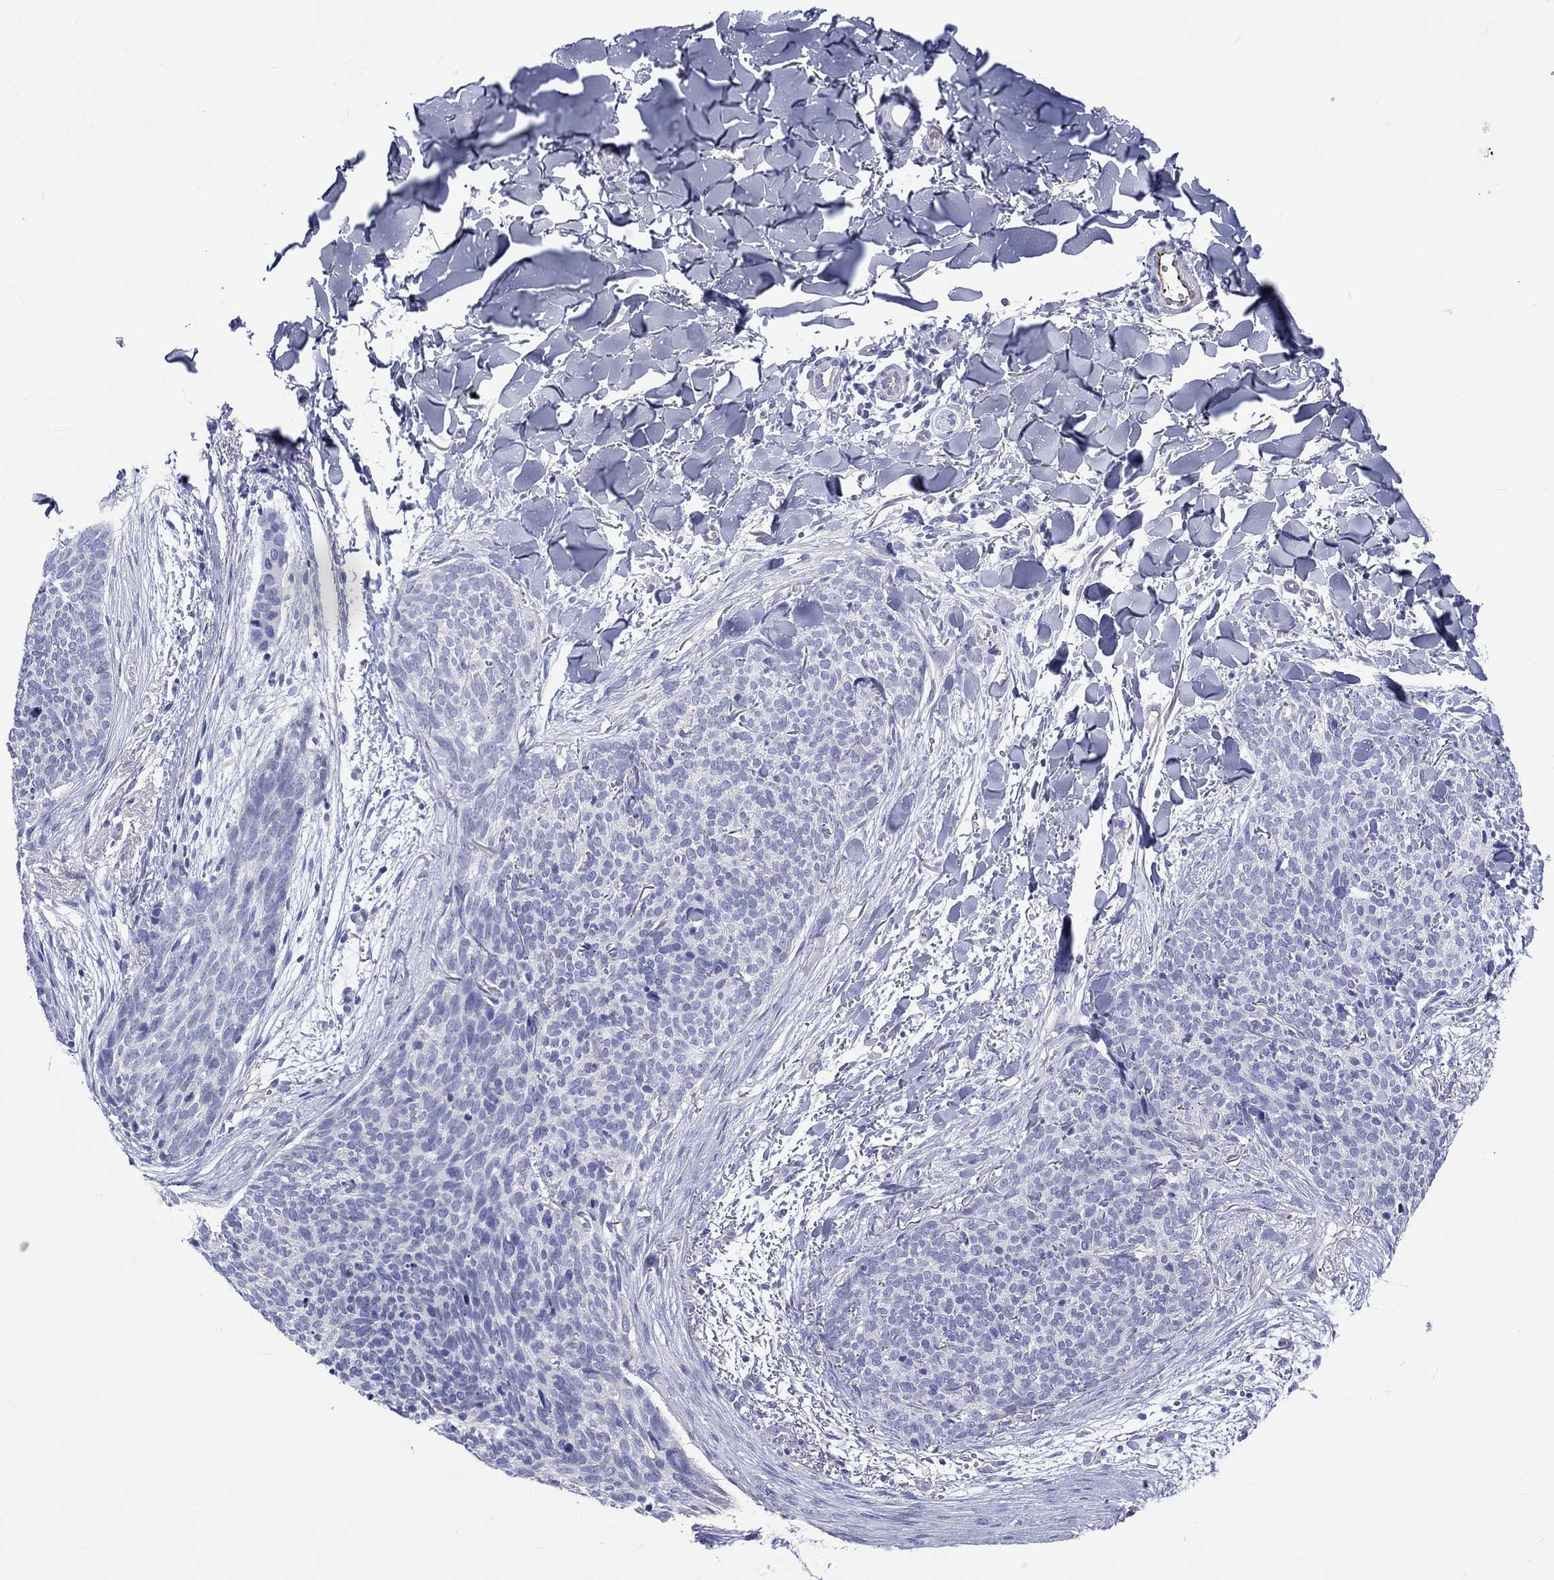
{"staining": {"intensity": "negative", "quantity": "none", "location": "none"}, "tissue": "skin cancer", "cell_type": "Tumor cells", "image_type": "cancer", "snomed": [{"axis": "morphology", "description": "Basal cell carcinoma"}, {"axis": "topography", "description": "Skin"}], "caption": "Skin cancer (basal cell carcinoma) stained for a protein using IHC reveals no positivity tumor cells.", "gene": "CDY2B", "patient": {"sex": "male", "age": 64}}